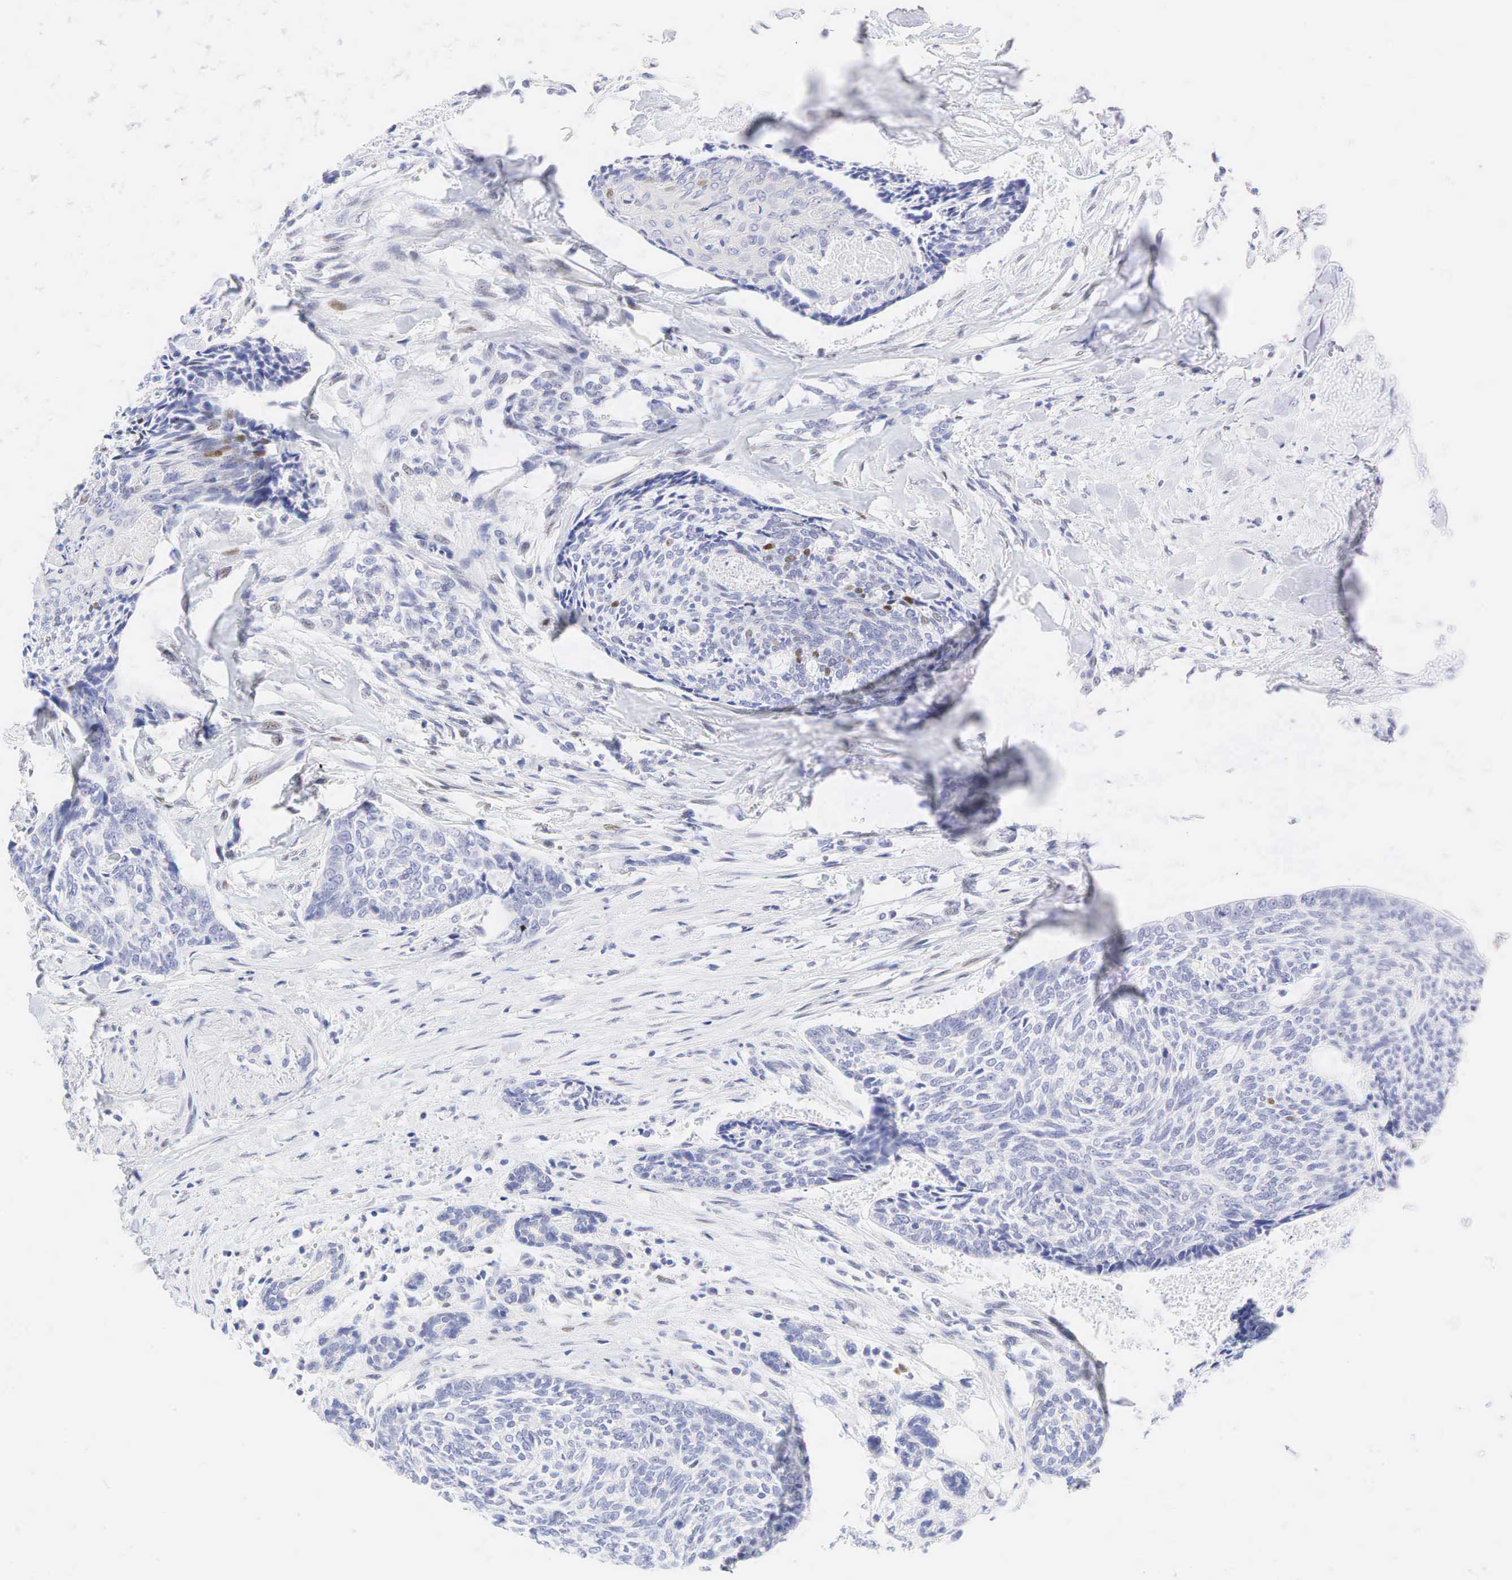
{"staining": {"intensity": "negative", "quantity": "none", "location": "none"}, "tissue": "head and neck cancer", "cell_type": "Tumor cells", "image_type": "cancer", "snomed": [{"axis": "morphology", "description": "Squamous cell carcinoma, NOS"}, {"axis": "topography", "description": "Salivary gland"}, {"axis": "topography", "description": "Head-Neck"}], "caption": "Immunohistochemical staining of human squamous cell carcinoma (head and neck) reveals no significant expression in tumor cells.", "gene": "AR", "patient": {"sex": "male", "age": 70}}